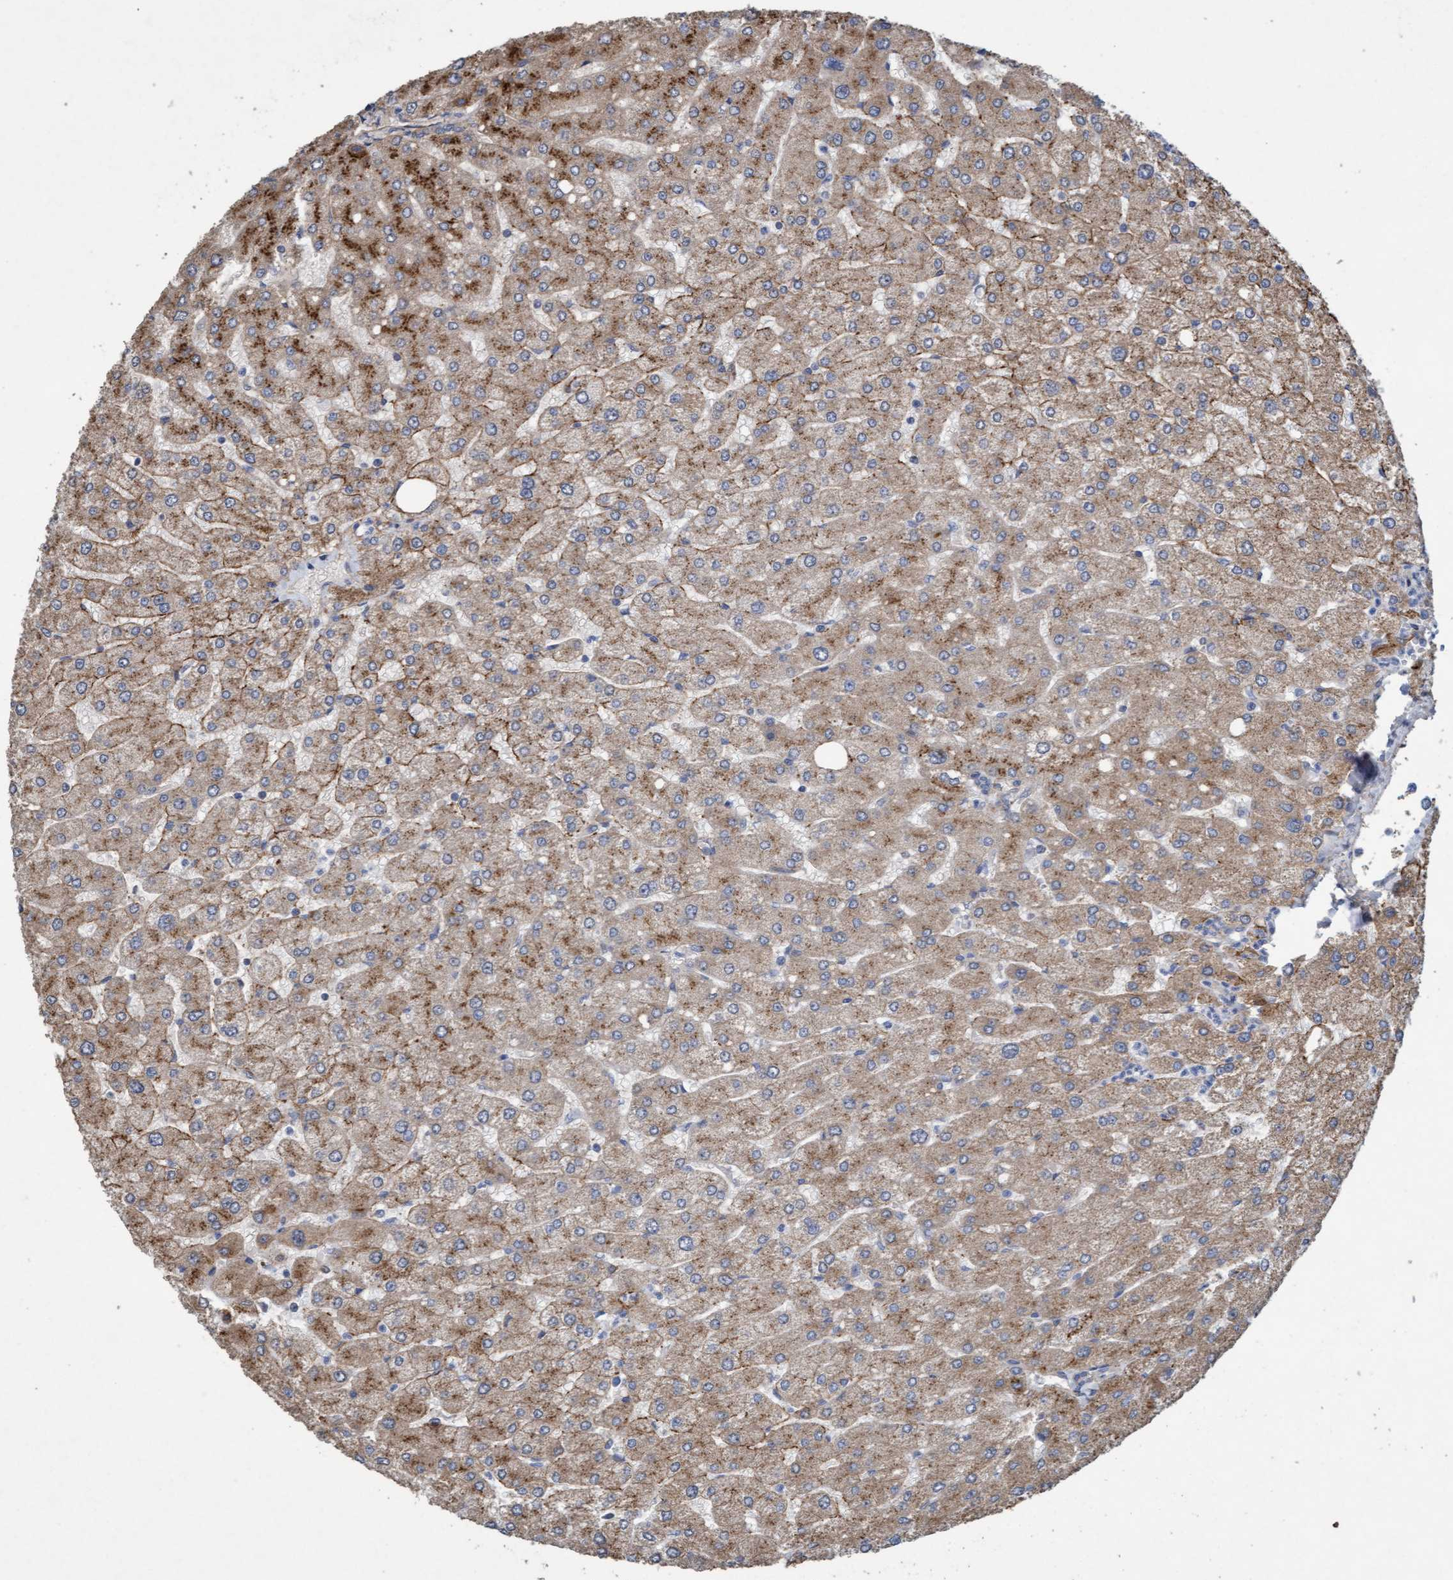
{"staining": {"intensity": "weak", "quantity": "25%-75%", "location": "cytoplasmic/membranous"}, "tissue": "liver", "cell_type": "Cholangiocytes", "image_type": "normal", "snomed": [{"axis": "morphology", "description": "Normal tissue, NOS"}, {"axis": "topography", "description": "Liver"}], "caption": "Protein analysis of unremarkable liver displays weak cytoplasmic/membranous expression in approximately 25%-75% of cholangiocytes.", "gene": "DDHD2", "patient": {"sex": "male", "age": 55}}